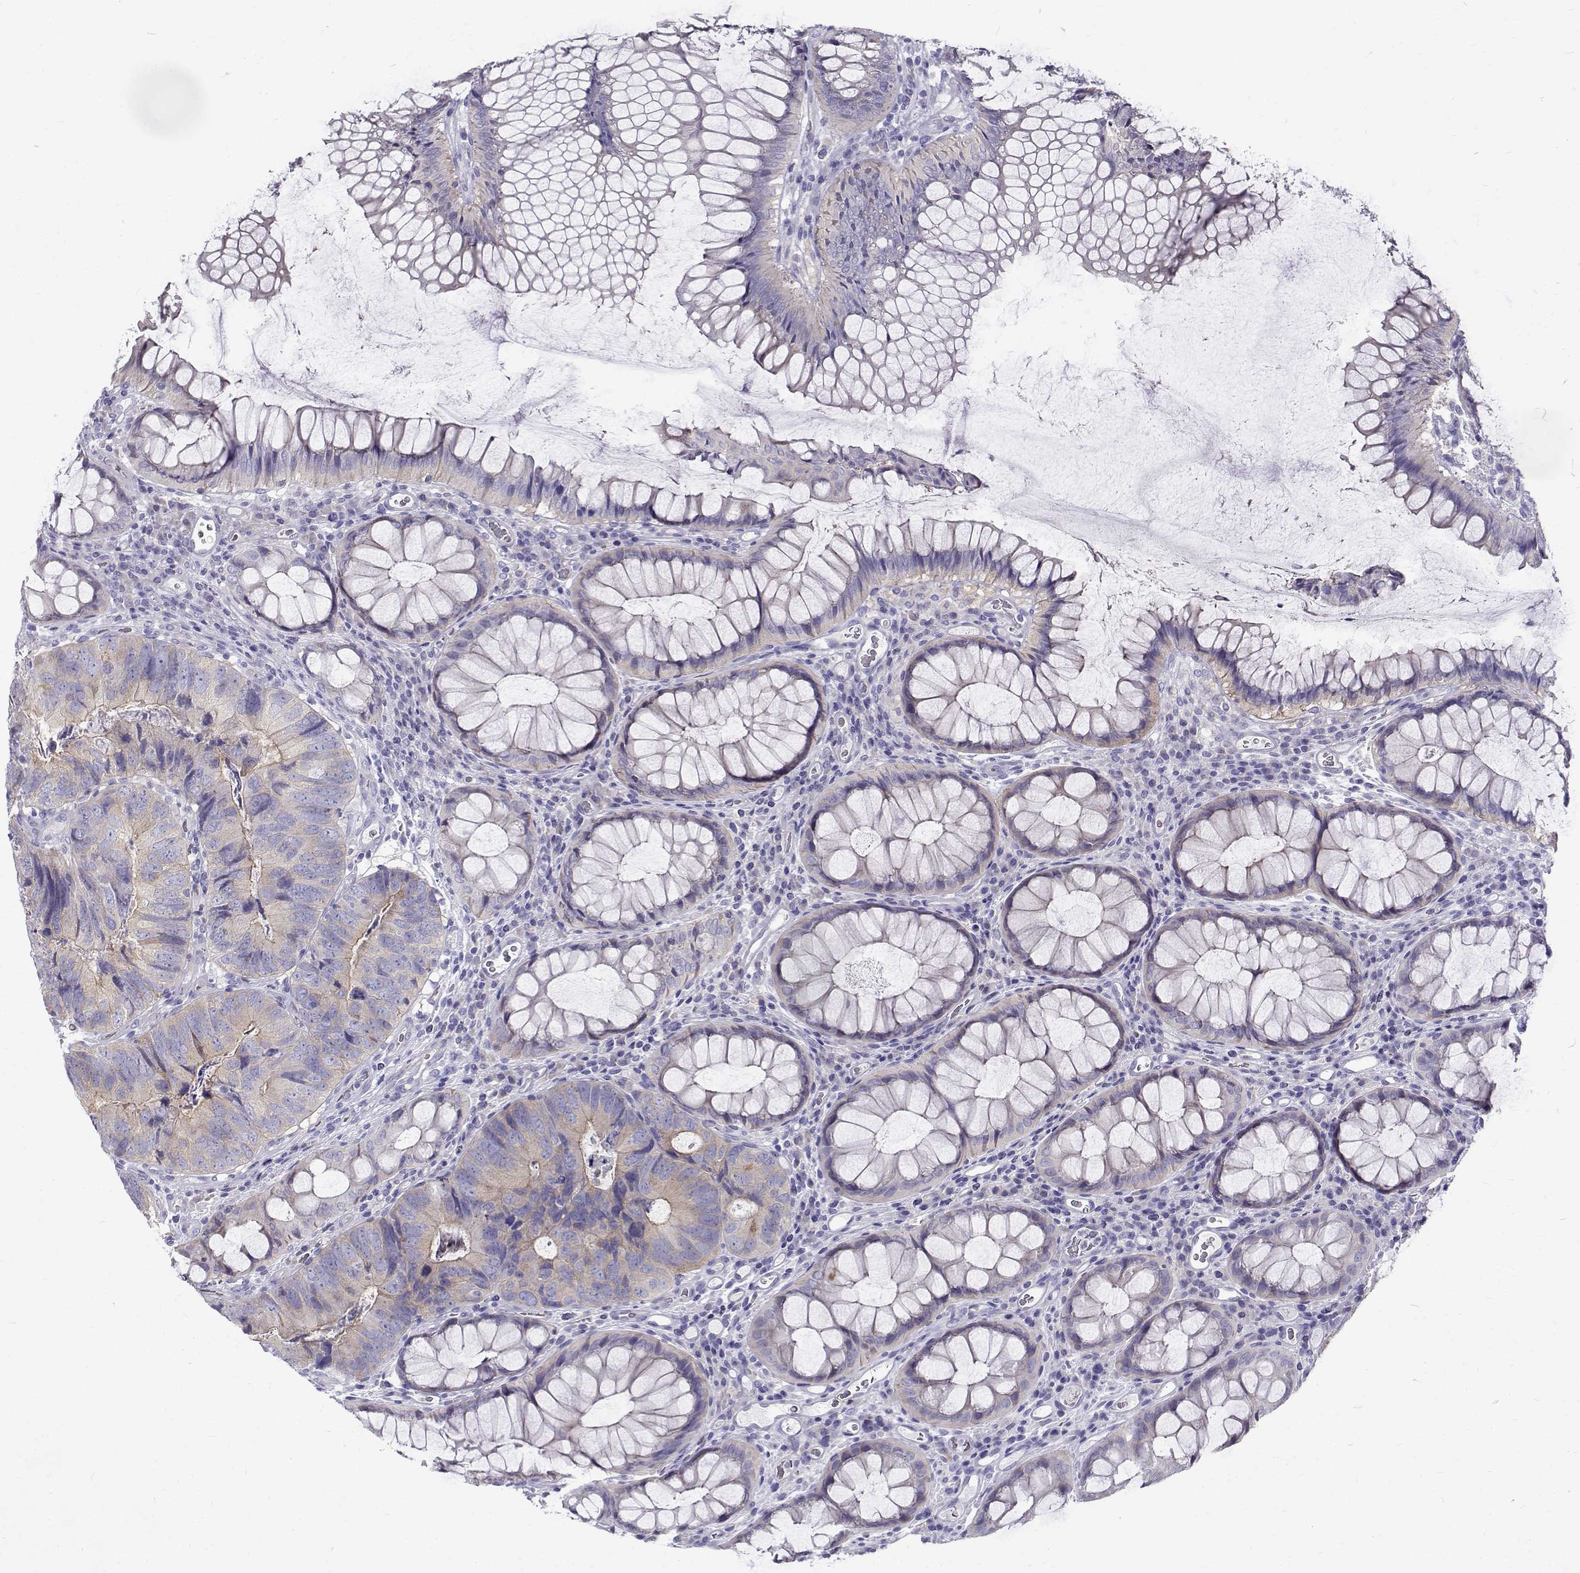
{"staining": {"intensity": "weak", "quantity": "<25%", "location": "cytoplasmic/membranous"}, "tissue": "colorectal cancer", "cell_type": "Tumor cells", "image_type": "cancer", "snomed": [{"axis": "morphology", "description": "Adenocarcinoma, NOS"}, {"axis": "topography", "description": "Colon"}], "caption": "The immunohistochemistry (IHC) micrograph has no significant staining in tumor cells of colorectal cancer tissue. The staining is performed using DAB (3,3'-diaminobenzidine) brown chromogen with nuclei counter-stained in using hematoxylin.", "gene": "IGSF1", "patient": {"sex": "female", "age": 67}}